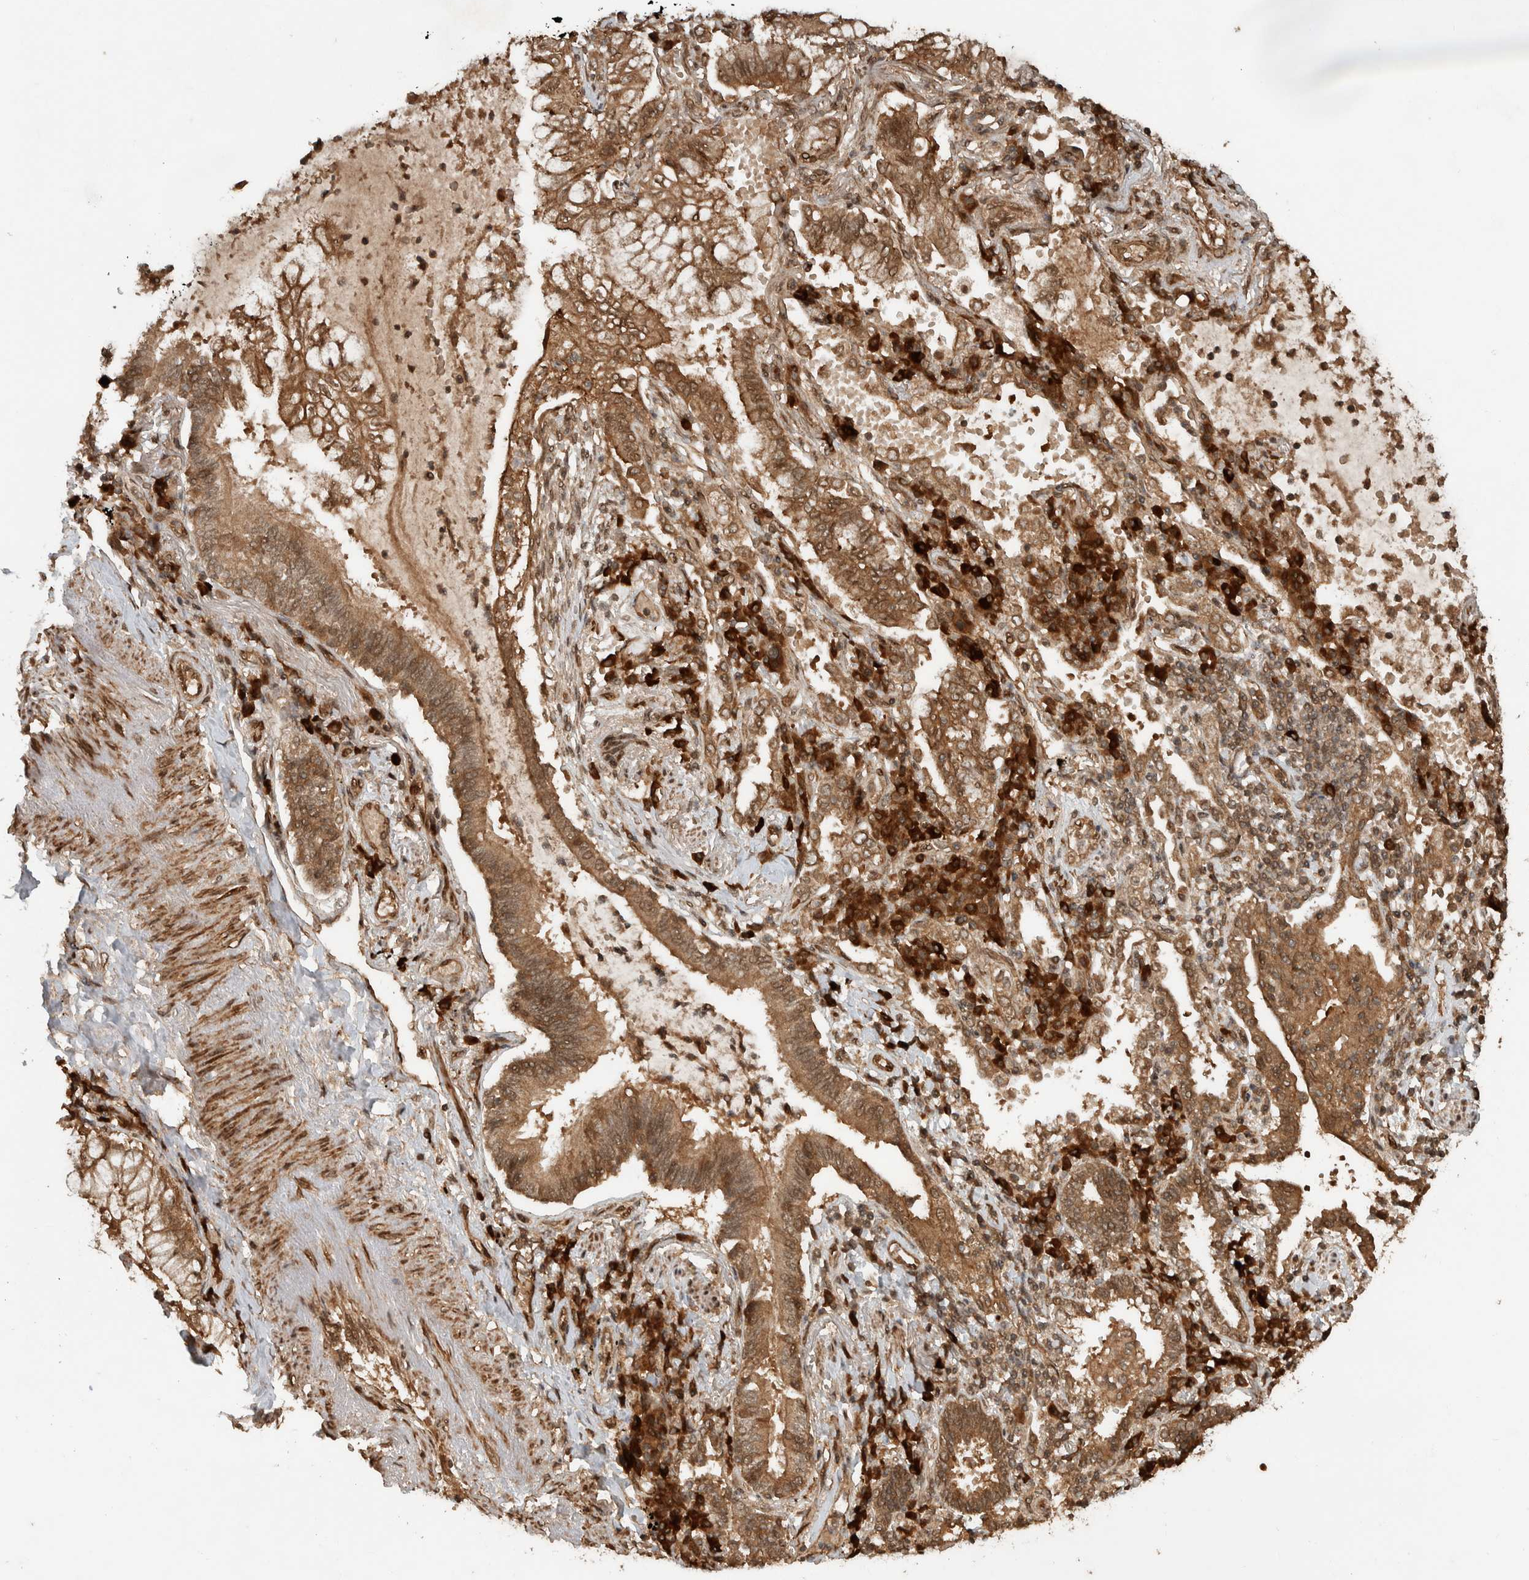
{"staining": {"intensity": "moderate", "quantity": ">75%", "location": "cytoplasmic/membranous"}, "tissue": "lung cancer", "cell_type": "Tumor cells", "image_type": "cancer", "snomed": [{"axis": "morphology", "description": "Adenocarcinoma, NOS"}, {"axis": "topography", "description": "Lung"}], "caption": "Moderate cytoplasmic/membranous protein staining is identified in approximately >75% of tumor cells in lung adenocarcinoma.", "gene": "CNTROB", "patient": {"sex": "female", "age": 70}}